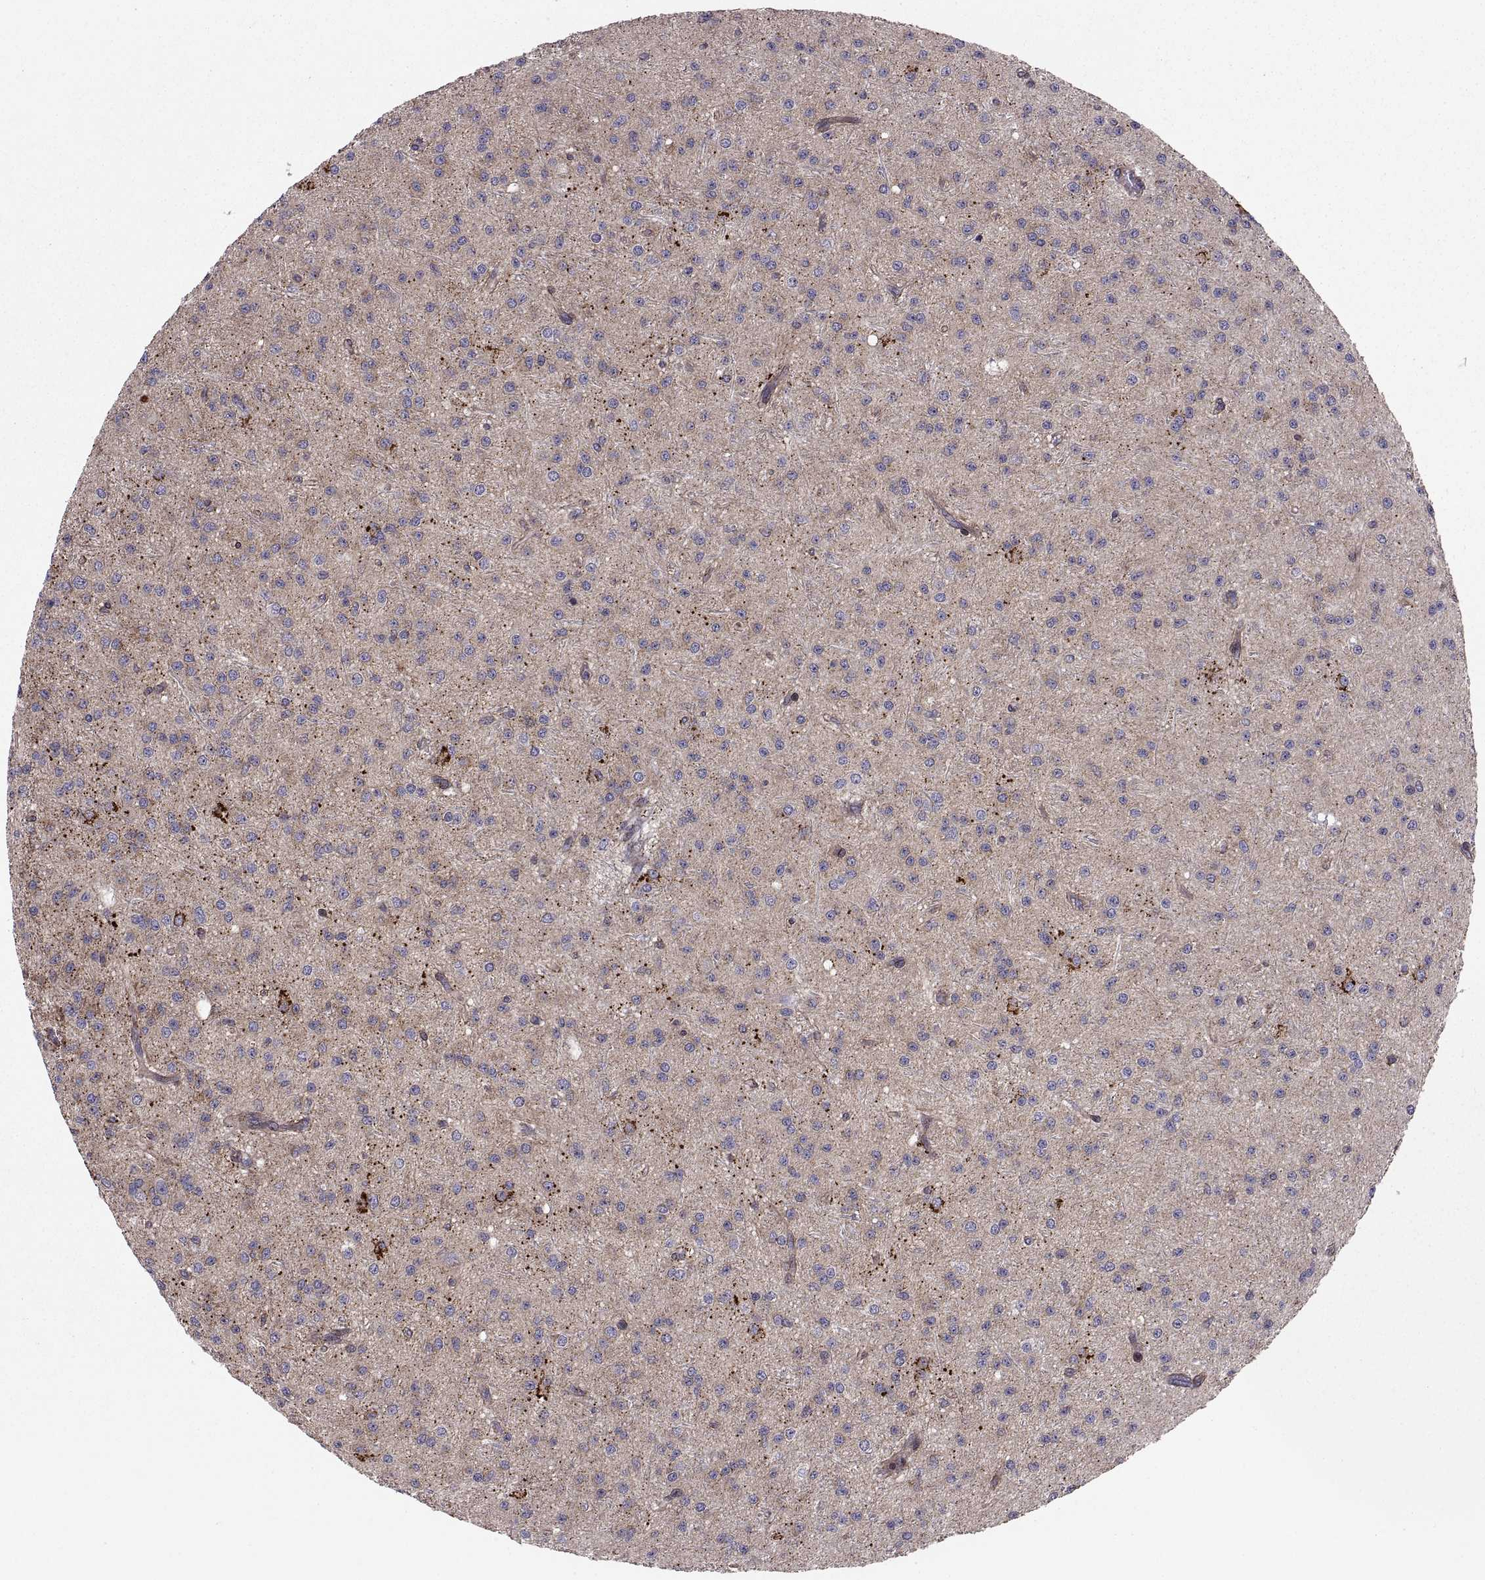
{"staining": {"intensity": "negative", "quantity": "none", "location": "none"}, "tissue": "glioma", "cell_type": "Tumor cells", "image_type": "cancer", "snomed": [{"axis": "morphology", "description": "Glioma, malignant, Low grade"}, {"axis": "topography", "description": "Brain"}], "caption": "Glioma was stained to show a protein in brown. There is no significant positivity in tumor cells.", "gene": "TESC", "patient": {"sex": "male", "age": 27}}